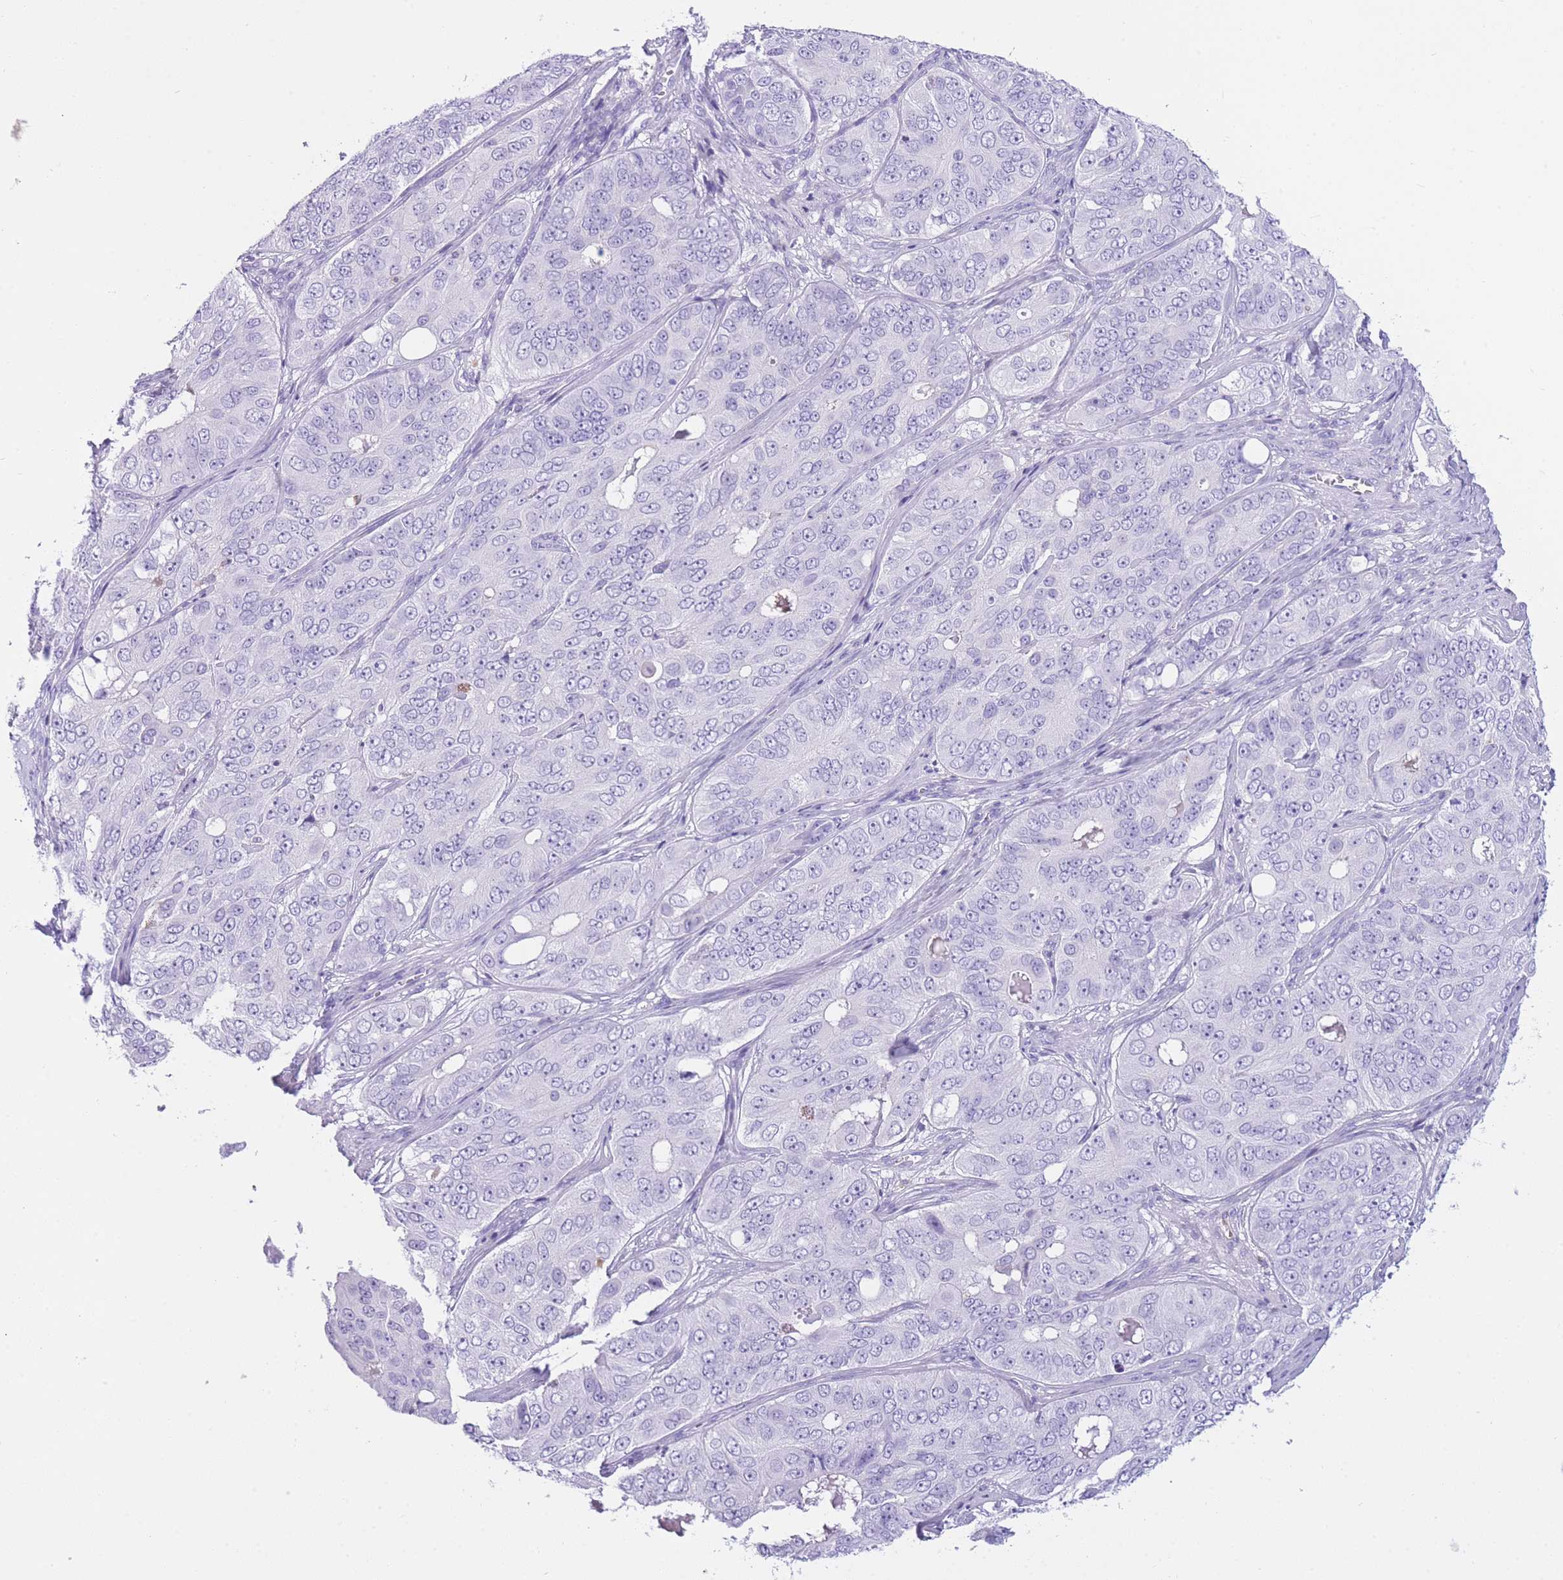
{"staining": {"intensity": "negative", "quantity": "none", "location": "none"}, "tissue": "ovarian cancer", "cell_type": "Tumor cells", "image_type": "cancer", "snomed": [{"axis": "morphology", "description": "Carcinoma, endometroid"}, {"axis": "topography", "description": "Ovary"}], "caption": "A photomicrograph of ovarian cancer stained for a protein shows no brown staining in tumor cells.", "gene": "PLBD1", "patient": {"sex": "female", "age": 51}}